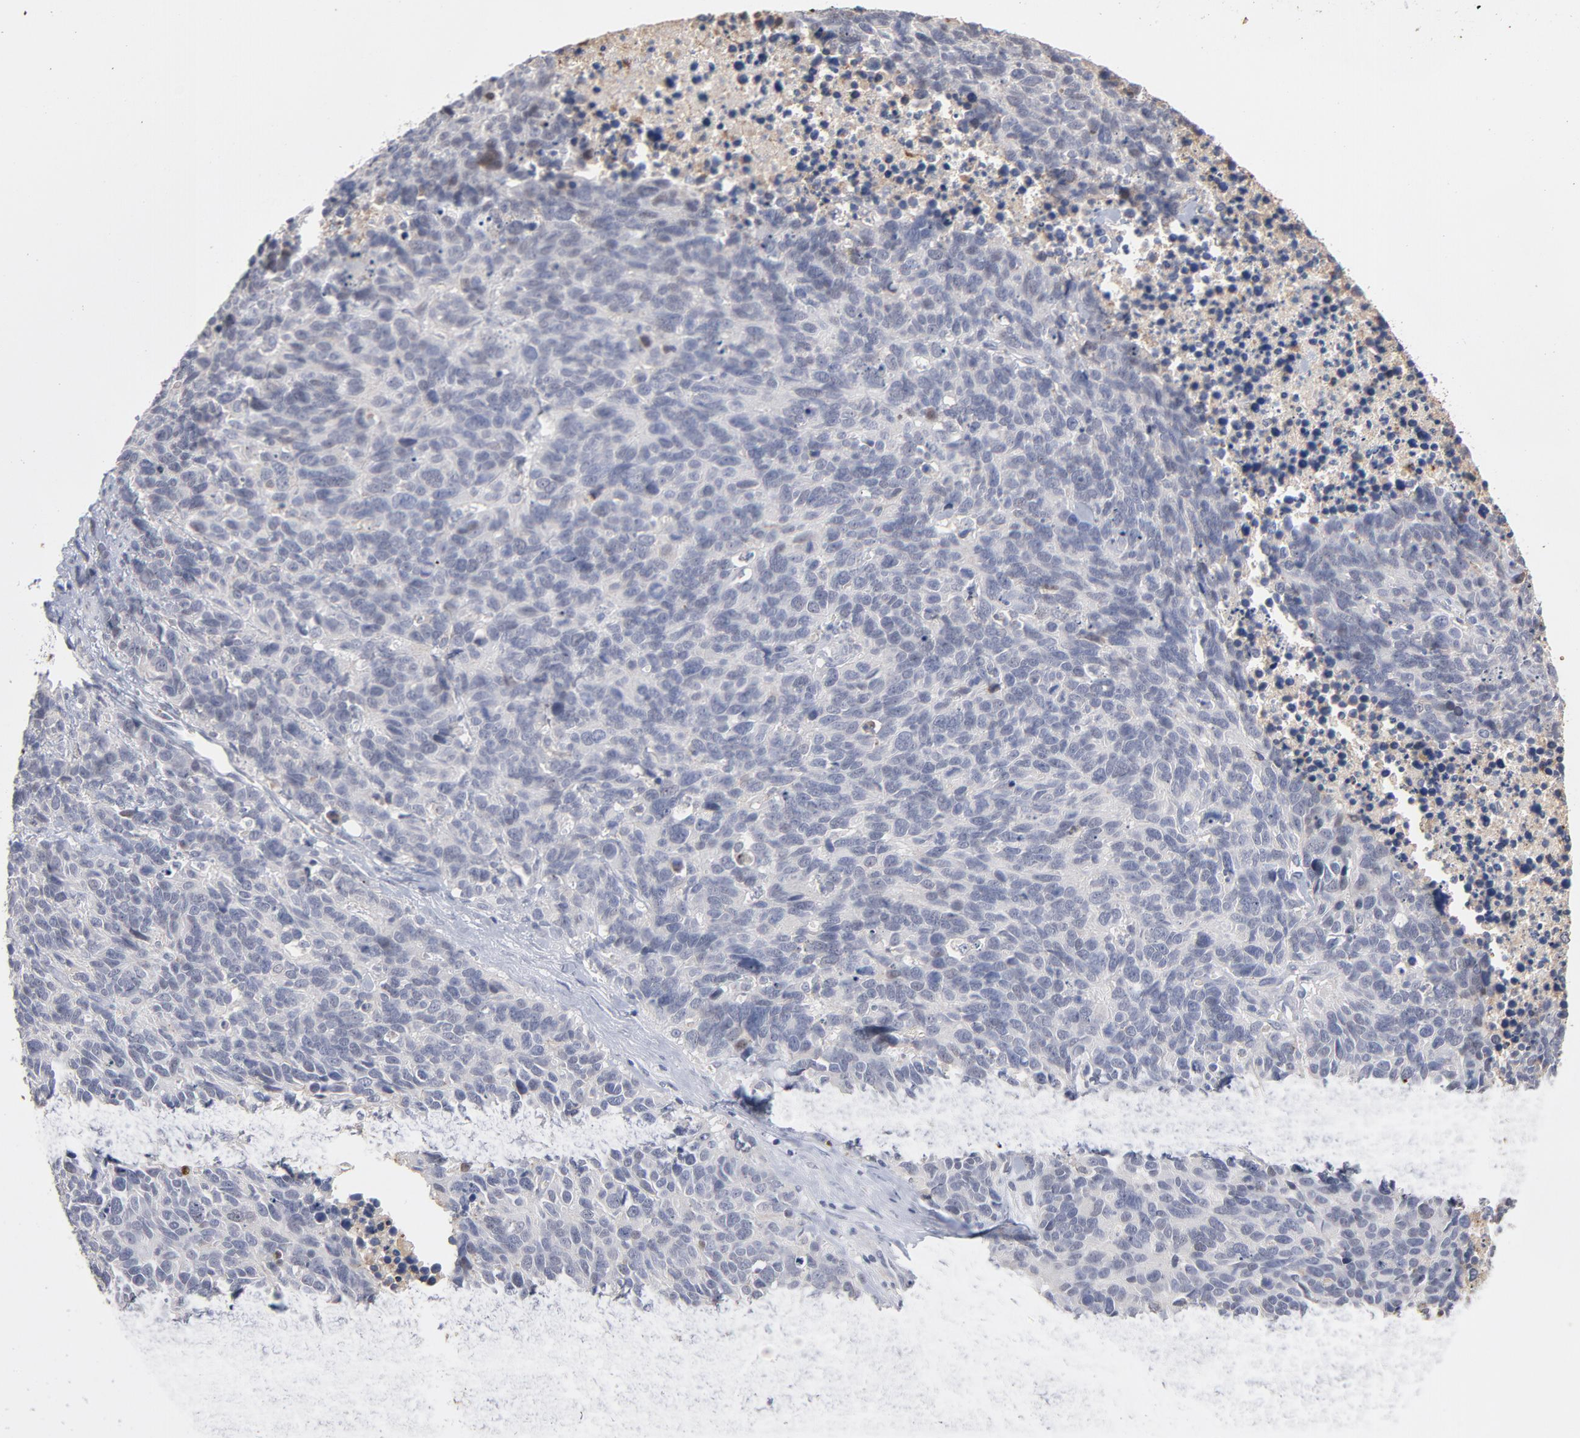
{"staining": {"intensity": "negative", "quantity": "none", "location": "none"}, "tissue": "lung cancer", "cell_type": "Tumor cells", "image_type": "cancer", "snomed": [{"axis": "morphology", "description": "Neoplasm, malignant, NOS"}, {"axis": "topography", "description": "Lung"}], "caption": "There is no significant staining in tumor cells of lung neoplasm (malignant).", "gene": "PNMA1", "patient": {"sex": "female", "age": 58}}